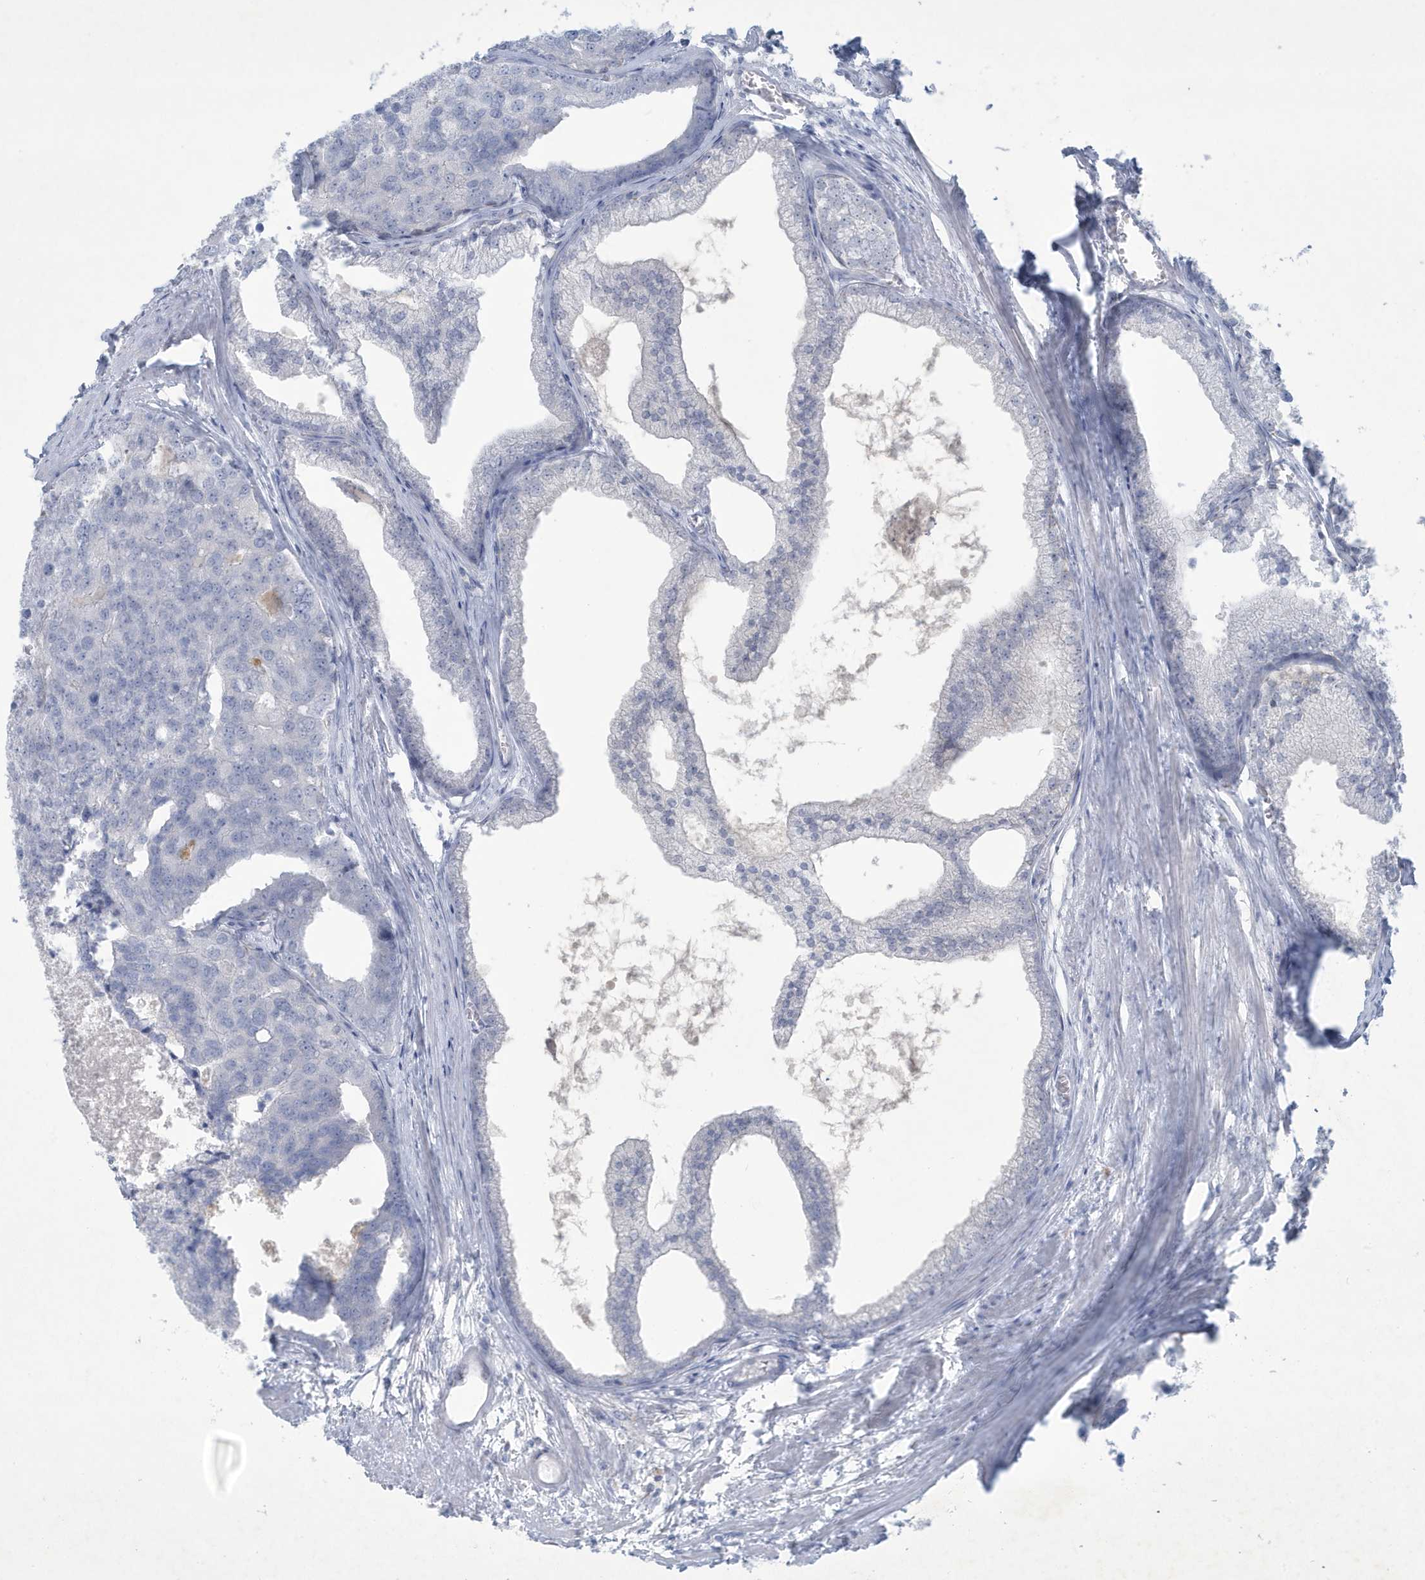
{"staining": {"intensity": "negative", "quantity": "none", "location": "none"}, "tissue": "prostate cancer", "cell_type": "Tumor cells", "image_type": "cancer", "snomed": [{"axis": "morphology", "description": "Adenocarcinoma, High grade"}, {"axis": "topography", "description": "Prostate"}], "caption": "This photomicrograph is of prostate adenocarcinoma (high-grade) stained with immunohistochemistry to label a protein in brown with the nuclei are counter-stained blue. There is no expression in tumor cells.", "gene": "CCDC24", "patient": {"sex": "male", "age": 50}}